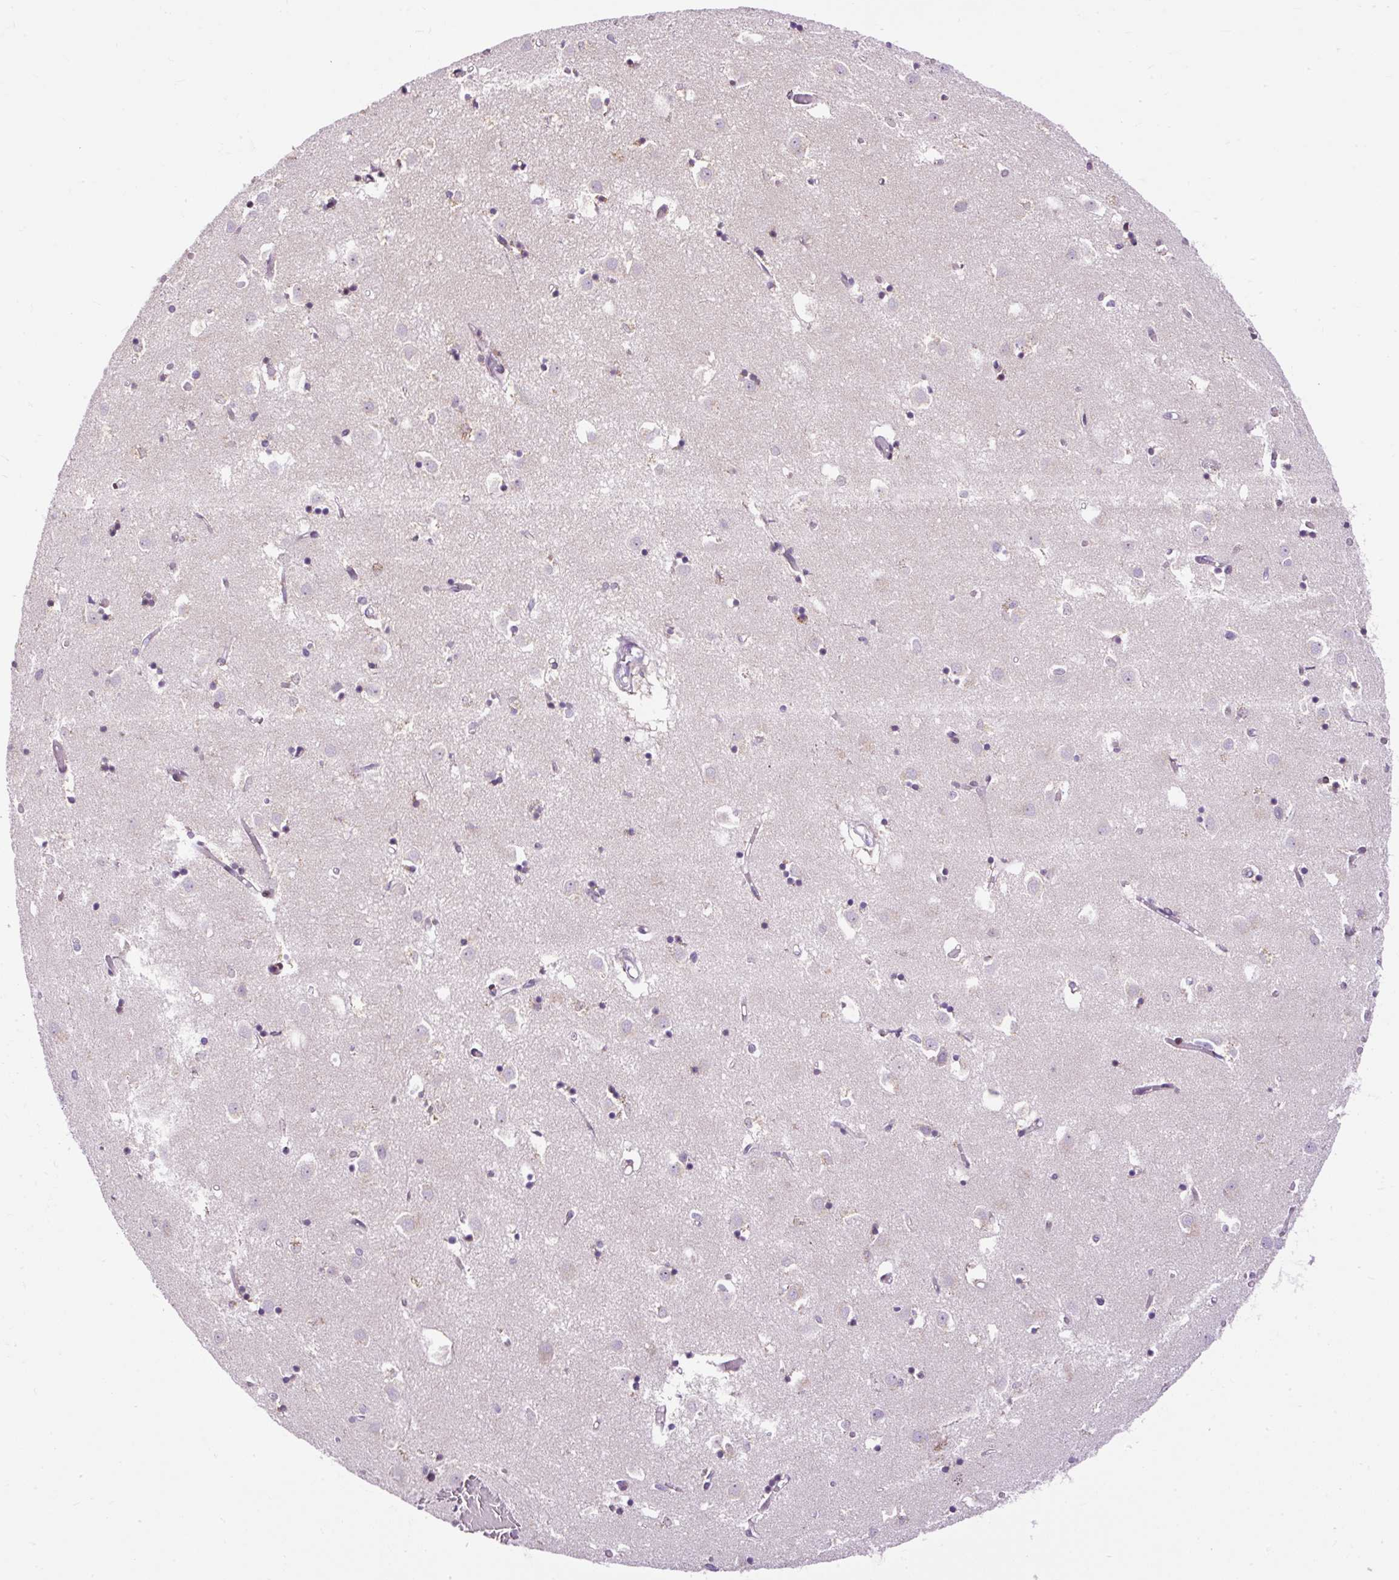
{"staining": {"intensity": "moderate", "quantity": "25%-75%", "location": "cytoplasmic/membranous"}, "tissue": "caudate", "cell_type": "Glial cells", "image_type": "normal", "snomed": [{"axis": "morphology", "description": "Normal tissue, NOS"}, {"axis": "topography", "description": "Lateral ventricle wall"}], "caption": "Immunohistochemistry of unremarkable human caudate displays medium levels of moderate cytoplasmic/membranous staining in approximately 25%-75% of glial cells.", "gene": "FMC1", "patient": {"sex": "male", "age": 70}}